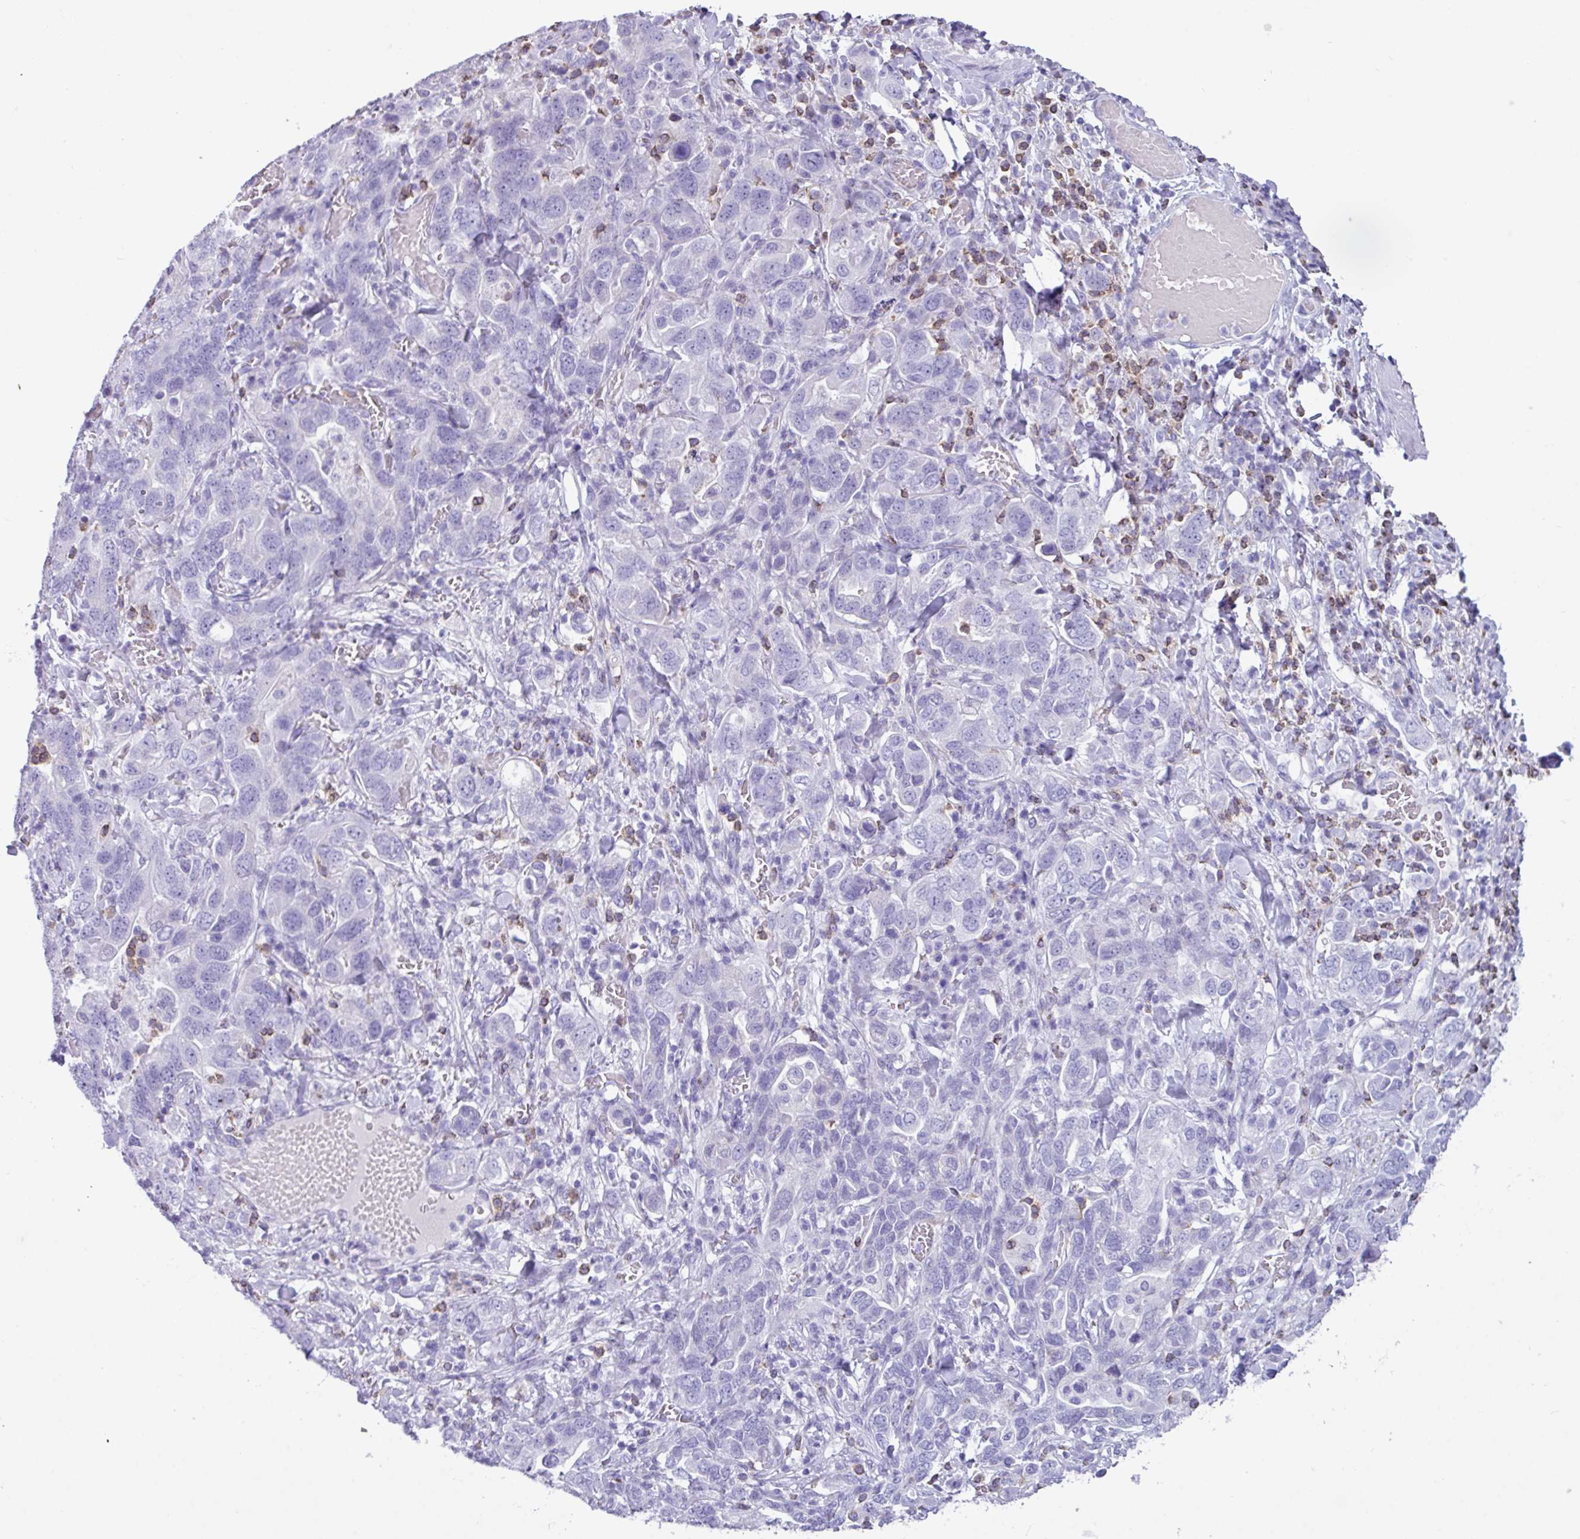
{"staining": {"intensity": "negative", "quantity": "none", "location": "none"}, "tissue": "stomach cancer", "cell_type": "Tumor cells", "image_type": "cancer", "snomed": [{"axis": "morphology", "description": "Adenocarcinoma, NOS"}, {"axis": "topography", "description": "Stomach, upper"}, {"axis": "topography", "description": "Stomach"}], "caption": "The immunohistochemistry (IHC) histopathology image has no significant positivity in tumor cells of stomach cancer tissue.", "gene": "ZNF524", "patient": {"sex": "male", "age": 62}}